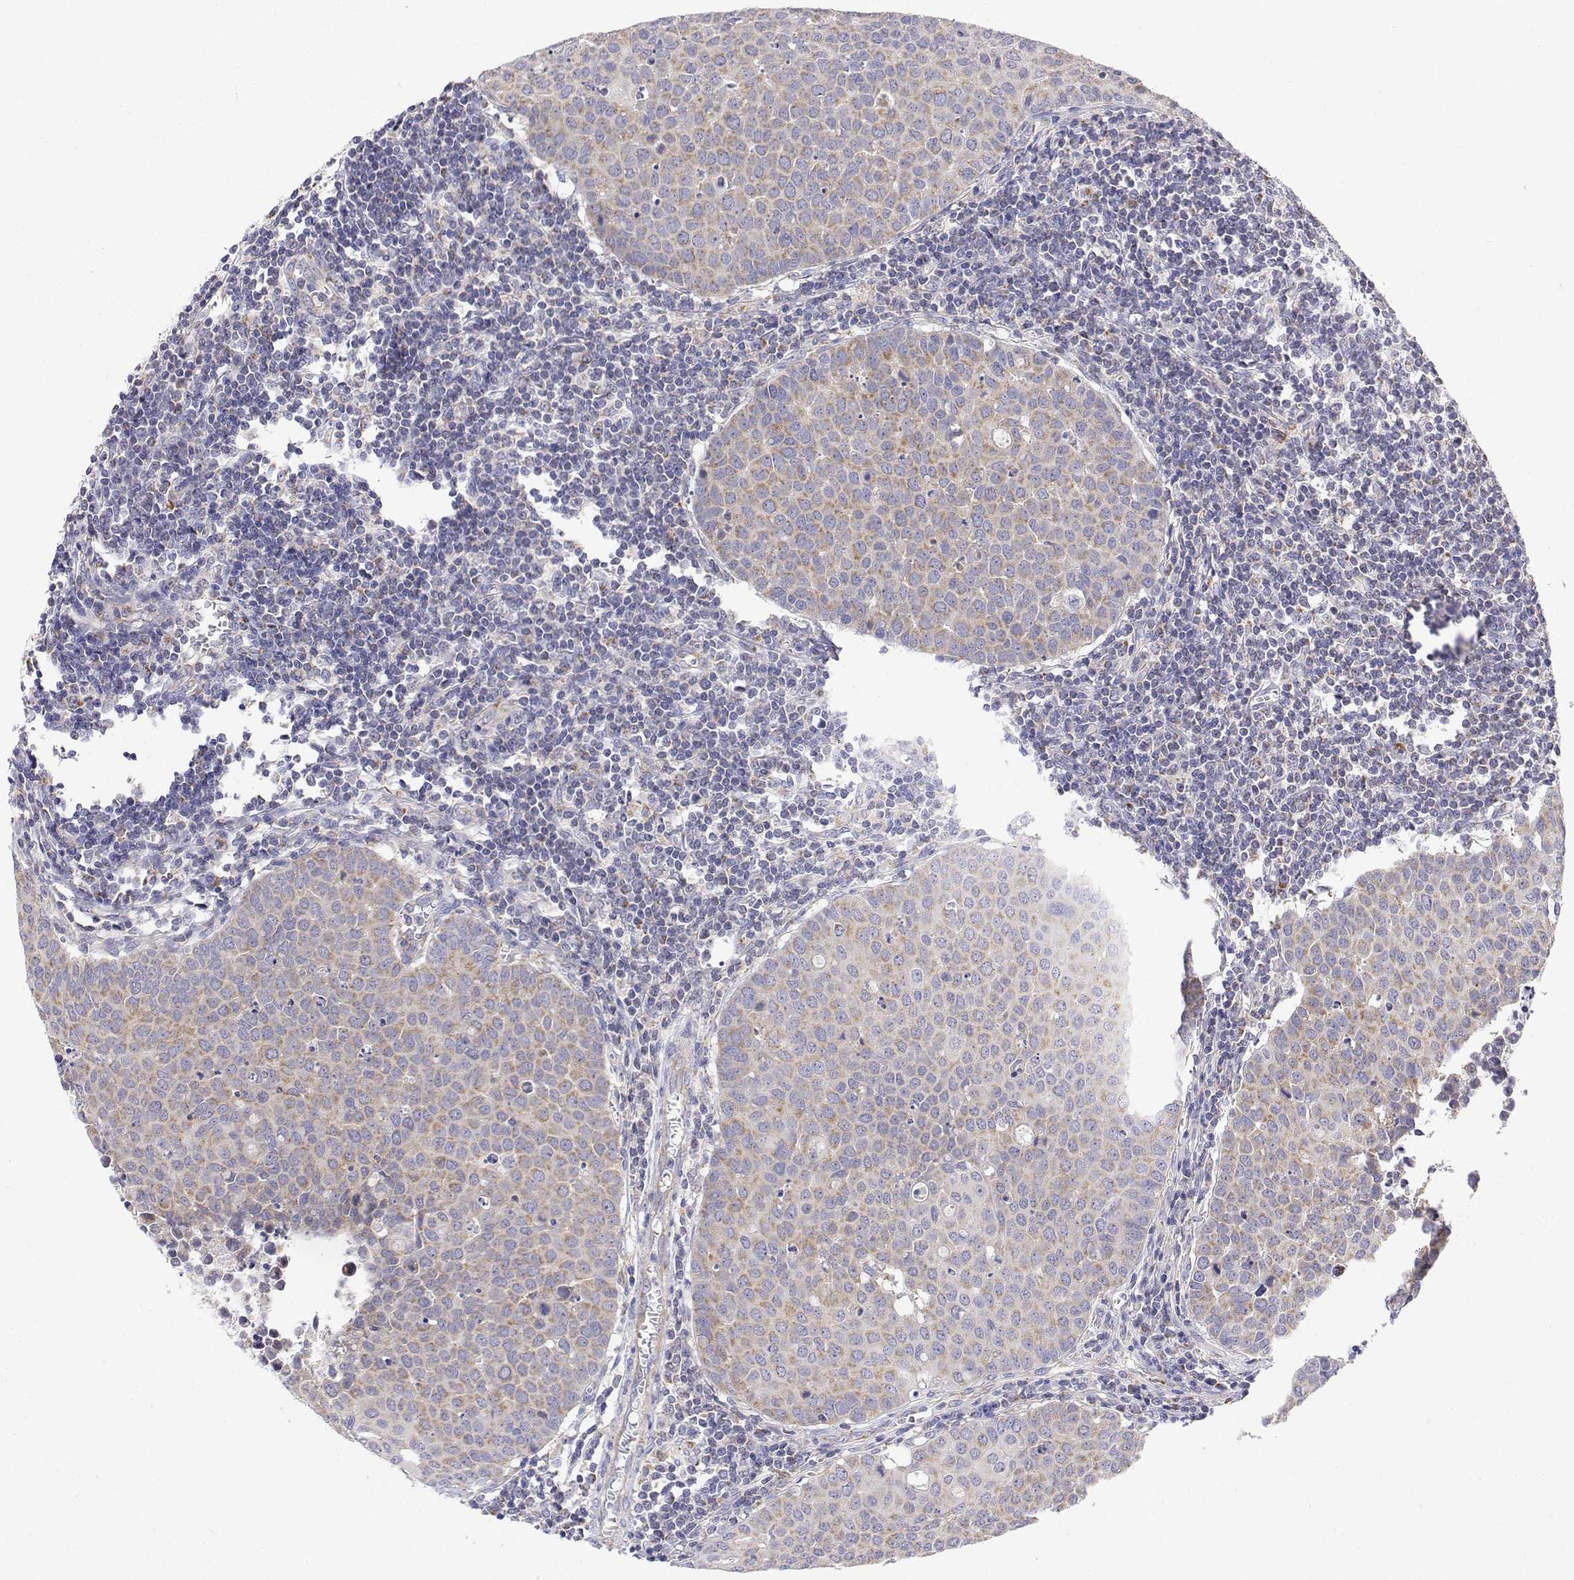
{"staining": {"intensity": "weak", "quantity": "25%-75%", "location": "cytoplasmic/membranous"}, "tissue": "carcinoid", "cell_type": "Tumor cells", "image_type": "cancer", "snomed": [{"axis": "morphology", "description": "Carcinoid, malignant, NOS"}, {"axis": "topography", "description": "Colon"}], "caption": "There is low levels of weak cytoplasmic/membranous positivity in tumor cells of carcinoid (malignant), as demonstrated by immunohistochemical staining (brown color).", "gene": "GADD45GIP1", "patient": {"sex": "male", "age": 81}}